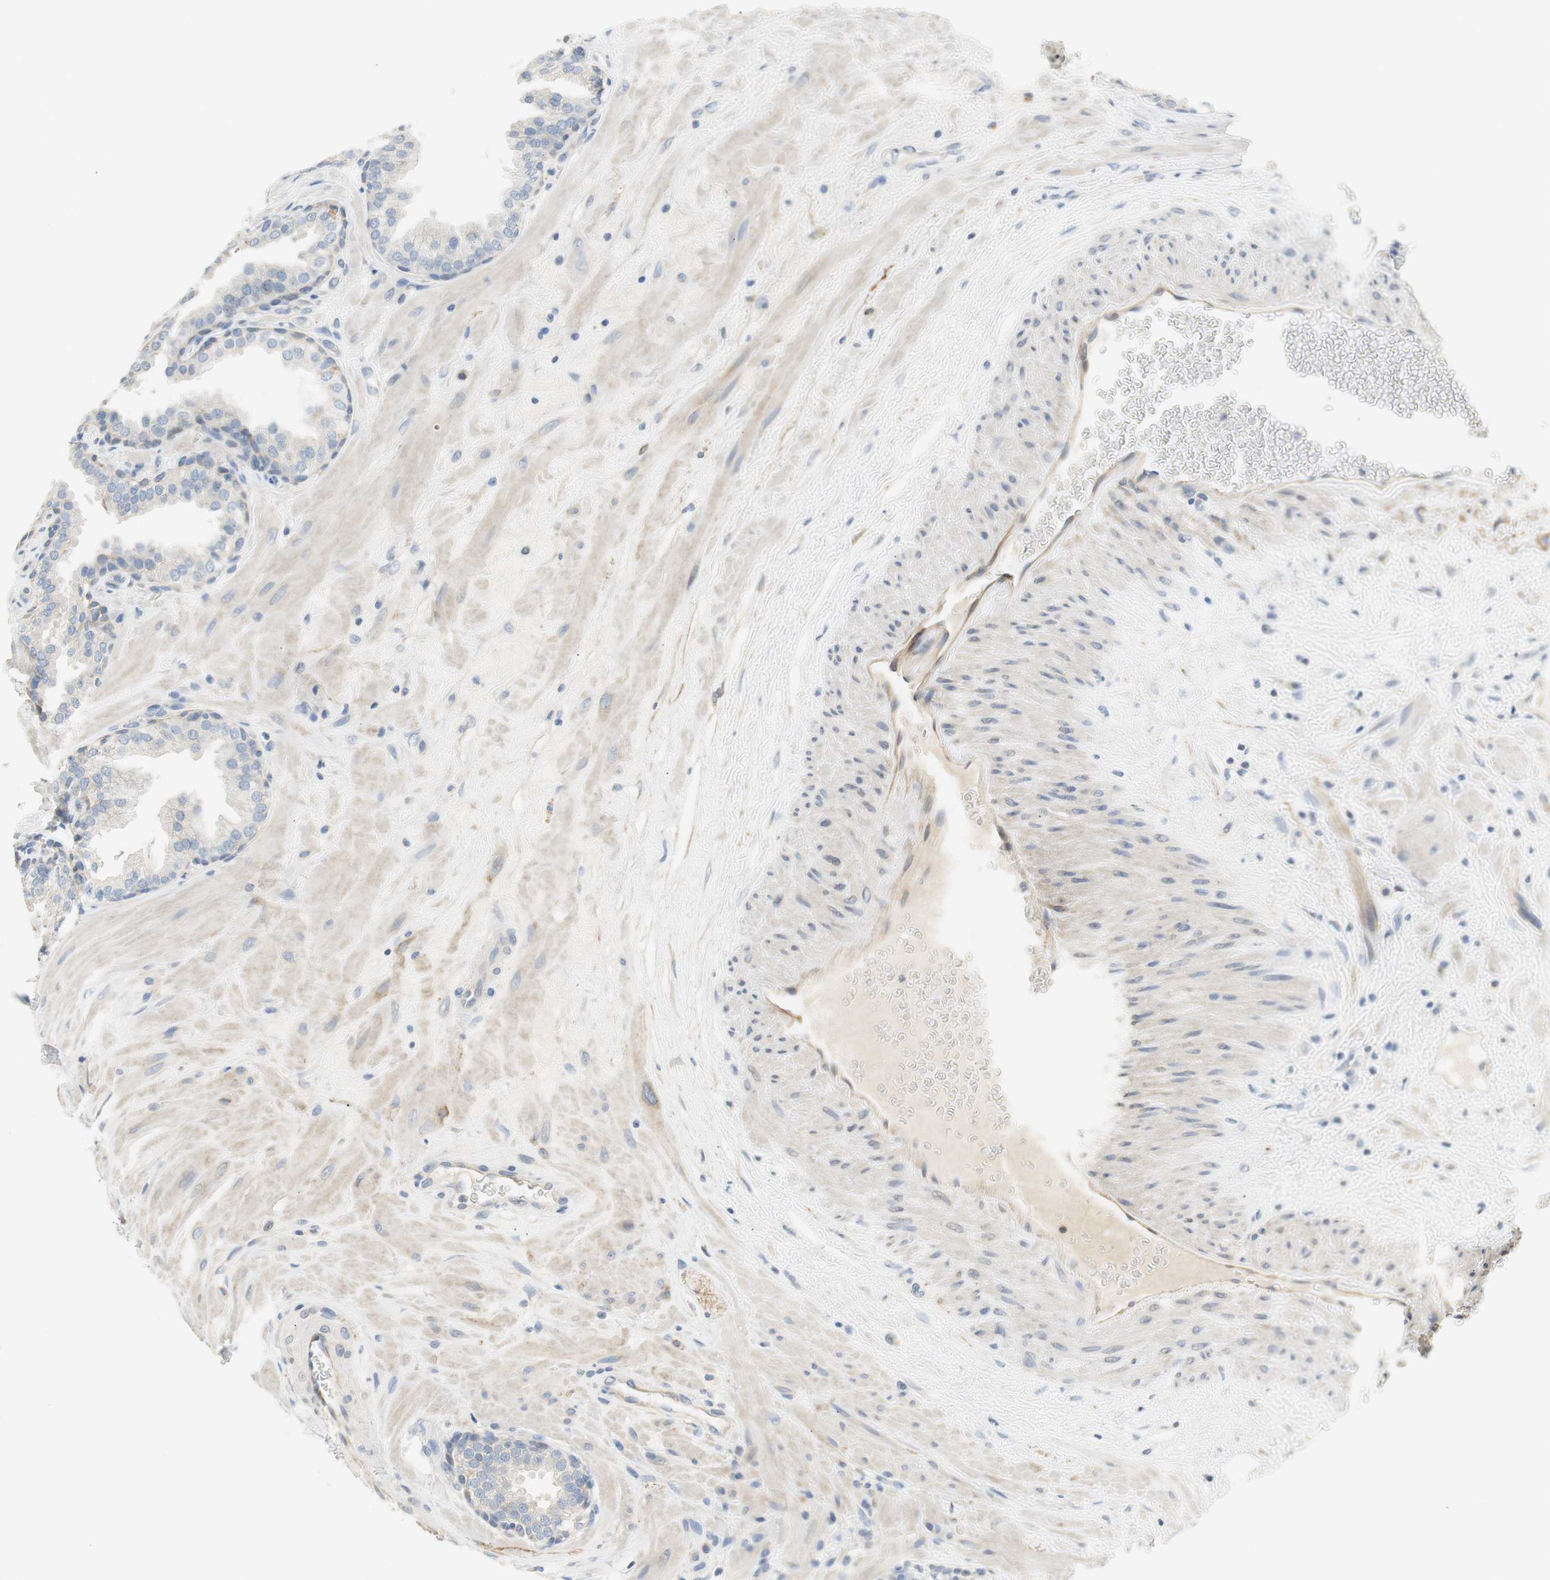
{"staining": {"intensity": "negative", "quantity": "none", "location": "none"}, "tissue": "prostate", "cell_type": "Glandular cells", "image_type": "normal", "snomed": [{"axis": "morphology", "description": "Normal tissue, NOS"}, {"axis": "topography", "description": "Prostate"}], "caption": "IHC micrograph of normal prostate: prostate stained with DAB exhibits no significant protein expression in glandular cells.", "gene": "CCM2L", "patient": {"sex": "male", "age": 51}}